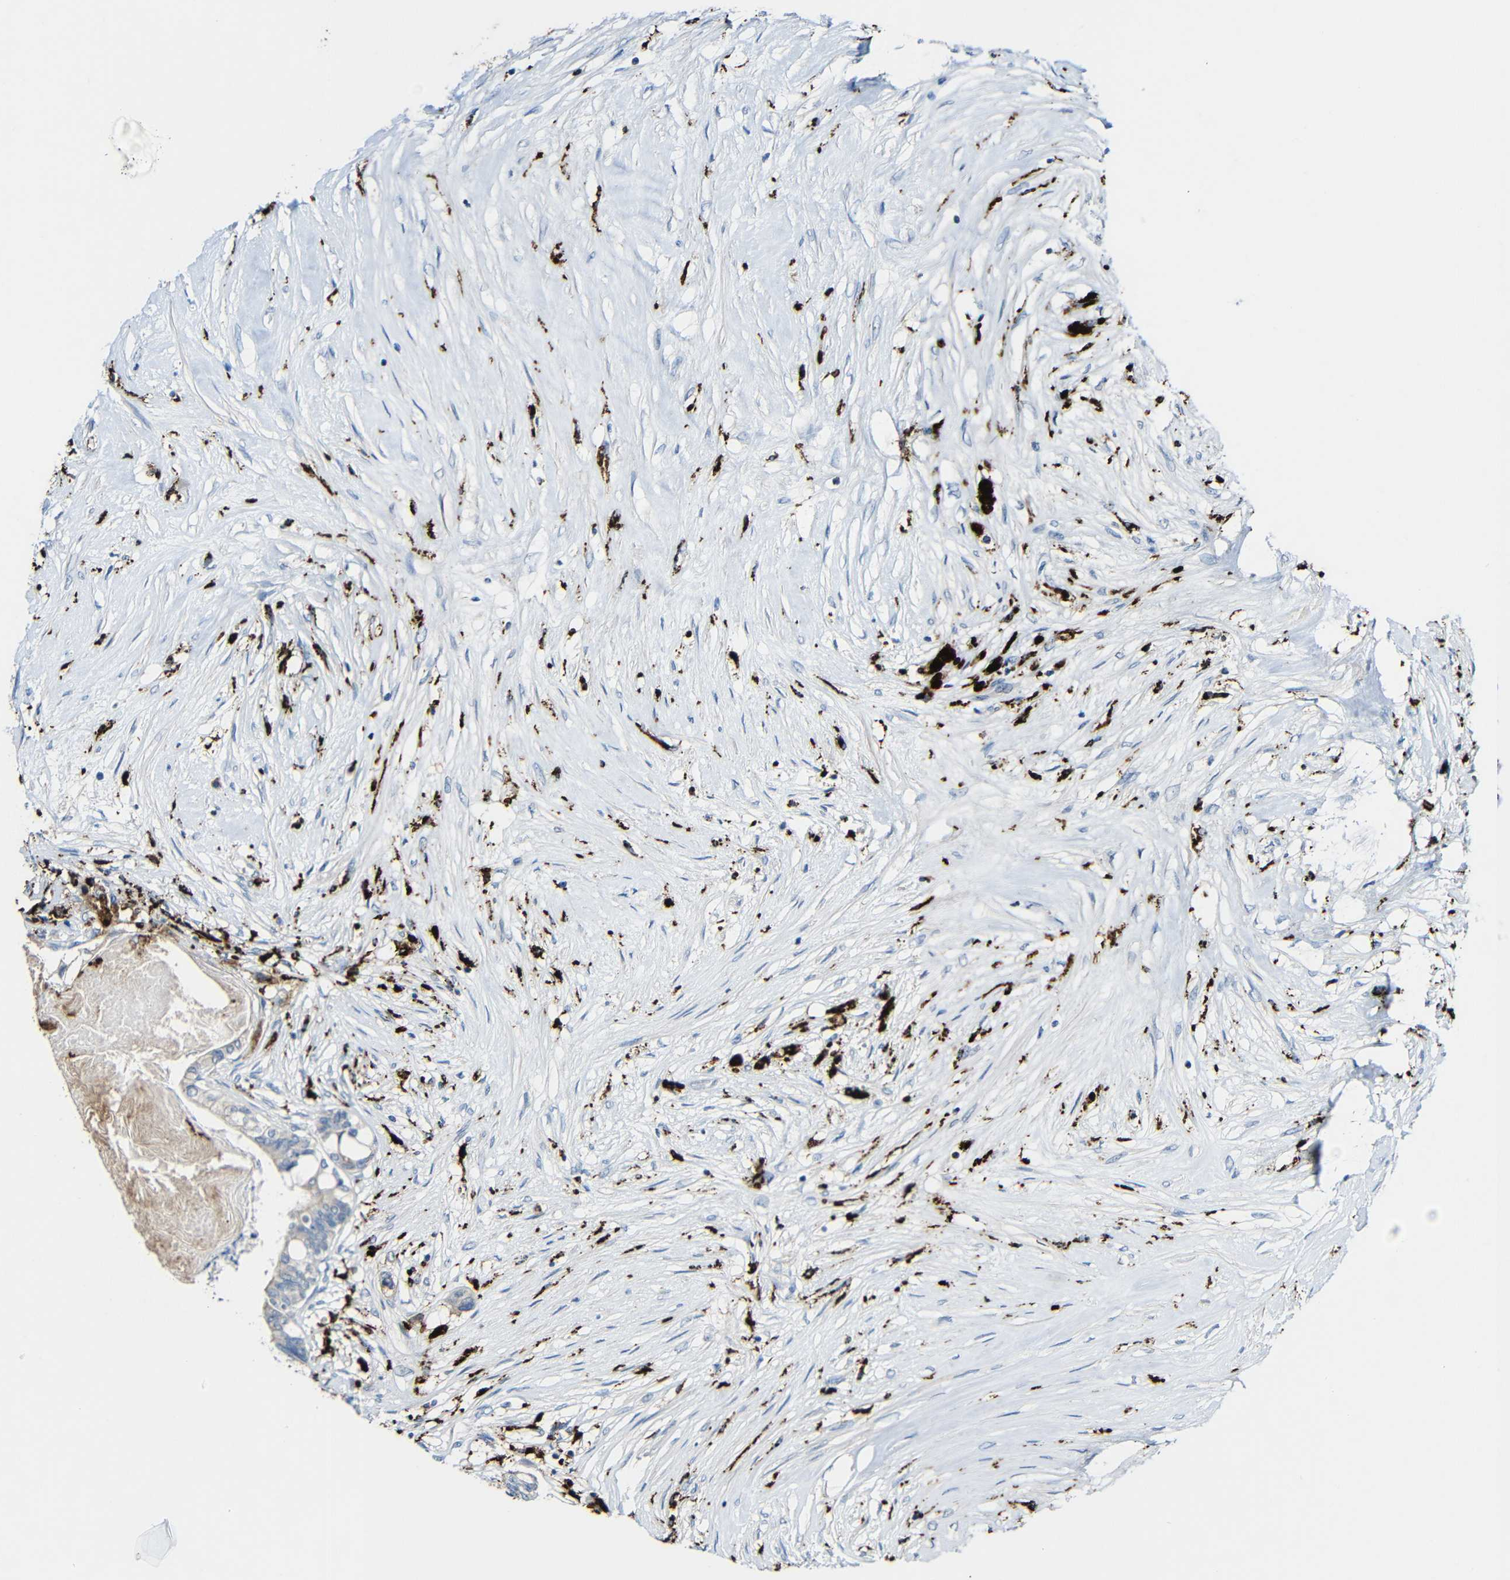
{"staining": {"intensity": "weak", "quantity": ">75%", "location": "cytoplasmic/membranous"}, "tissue": "colorectal cancer", "cell_type": "Tumor cells", "image_type": "cancer", "snomed": [{"axis": "morphology", "description": "Adenocarcinoma, NOS"}, {"axis": "topography", "description": "Rectum"}], "caption": "Tumor cells show low levels of weak cytoplasmic/membranous expression in about >75% of cells in adenocarcinoma (colorectal).", "gene": "HLA-DMA", "patient": {"sex": "male", "age": 63}}